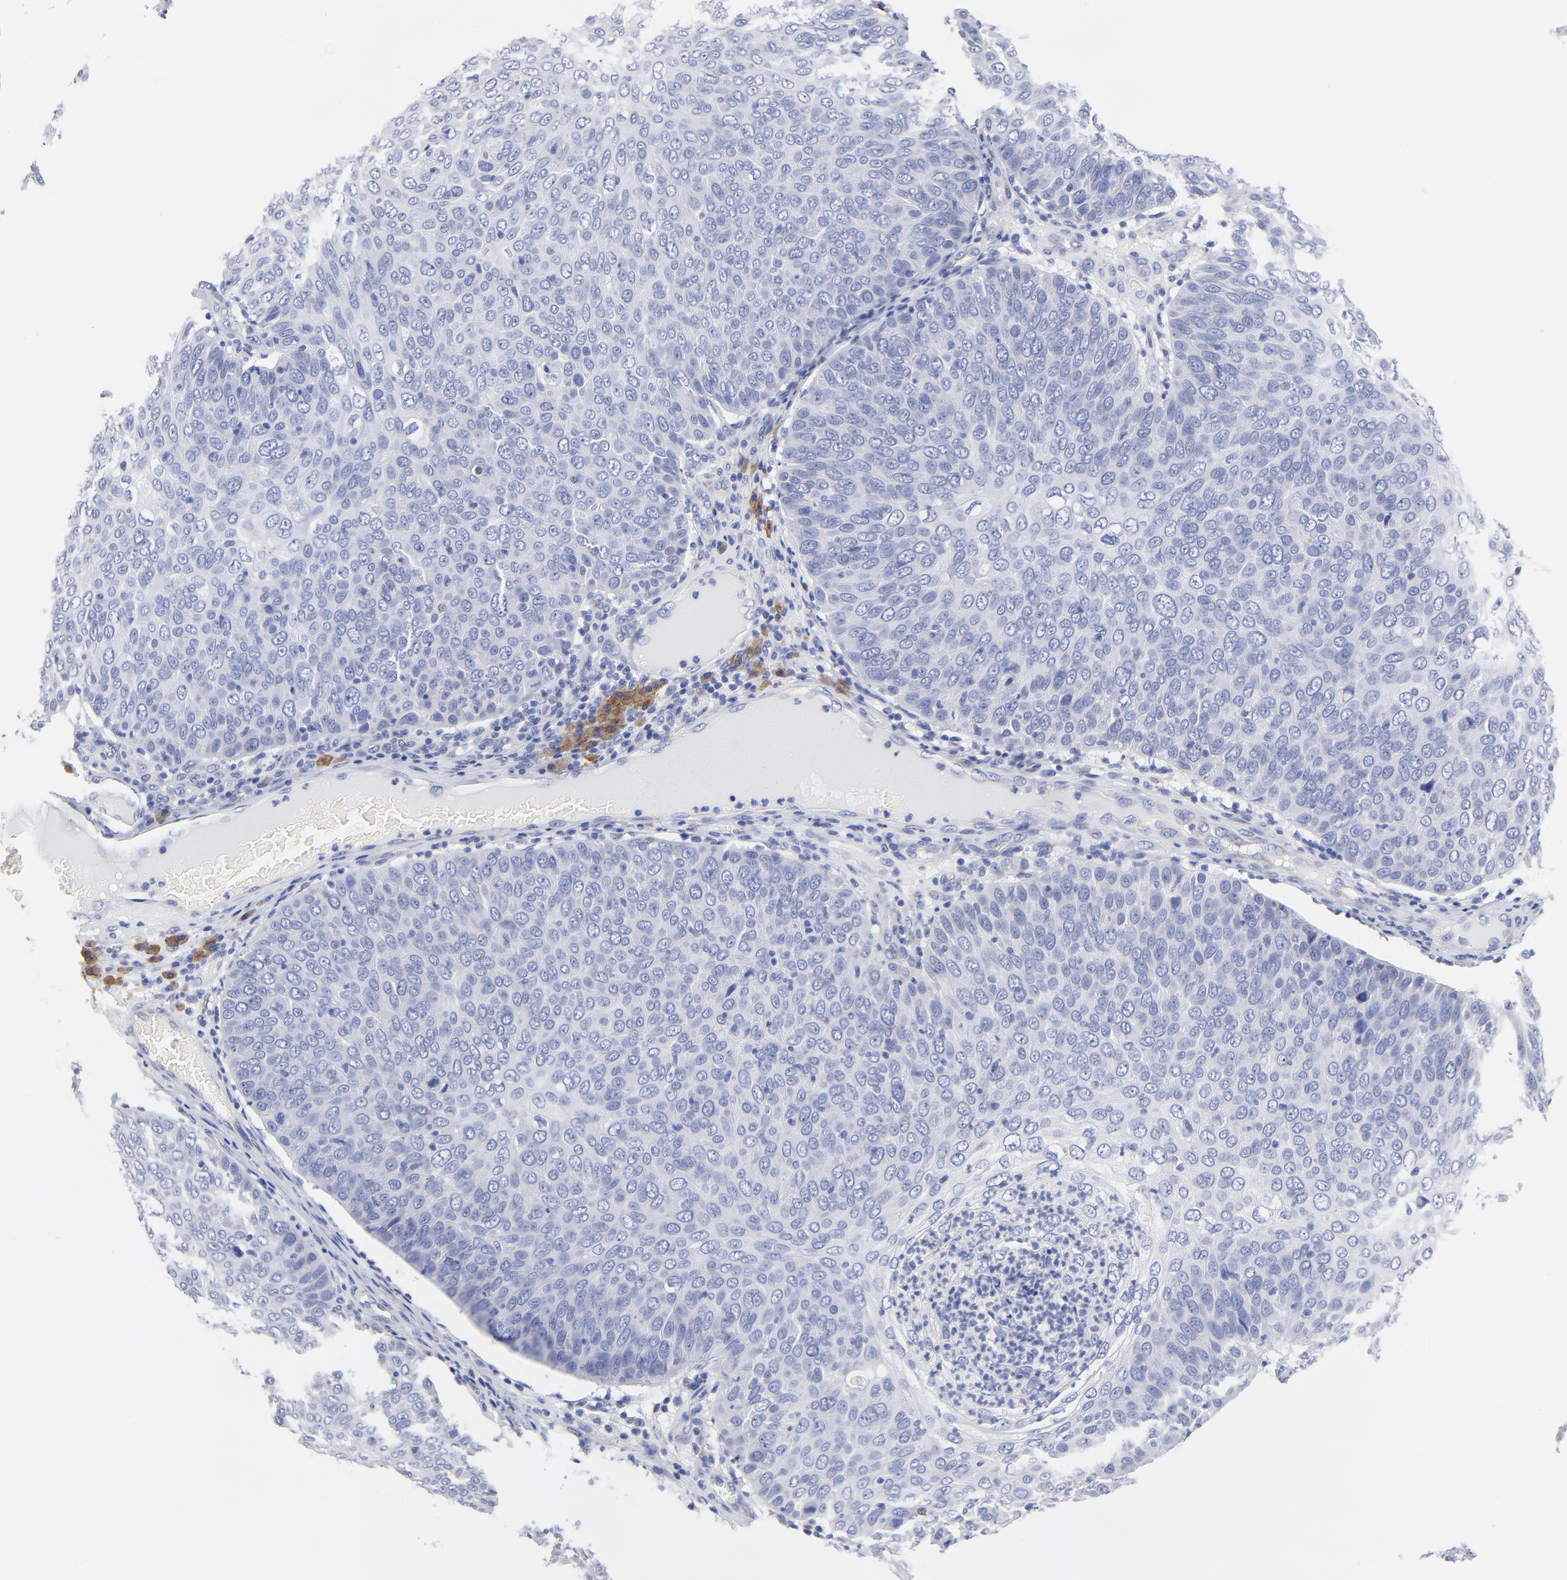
{"staining": {"intensity": "negative", "quantity": "none", "location": "none"}, "tissue": "skin cancer", "cell_type": "Tumor cells", "image_type": "cancer", "snomed": [{"axis": "morphology", "description": "Squamous cell carcinoma, NOS"}, {"axis": "topography", "description": "Skin"}], "caption": "This is an IHC histopathology image of skin cancer. There is no staining in tumor cells.", "gene": "LAX1", "patient": {"sex": "male", "age": 87}}